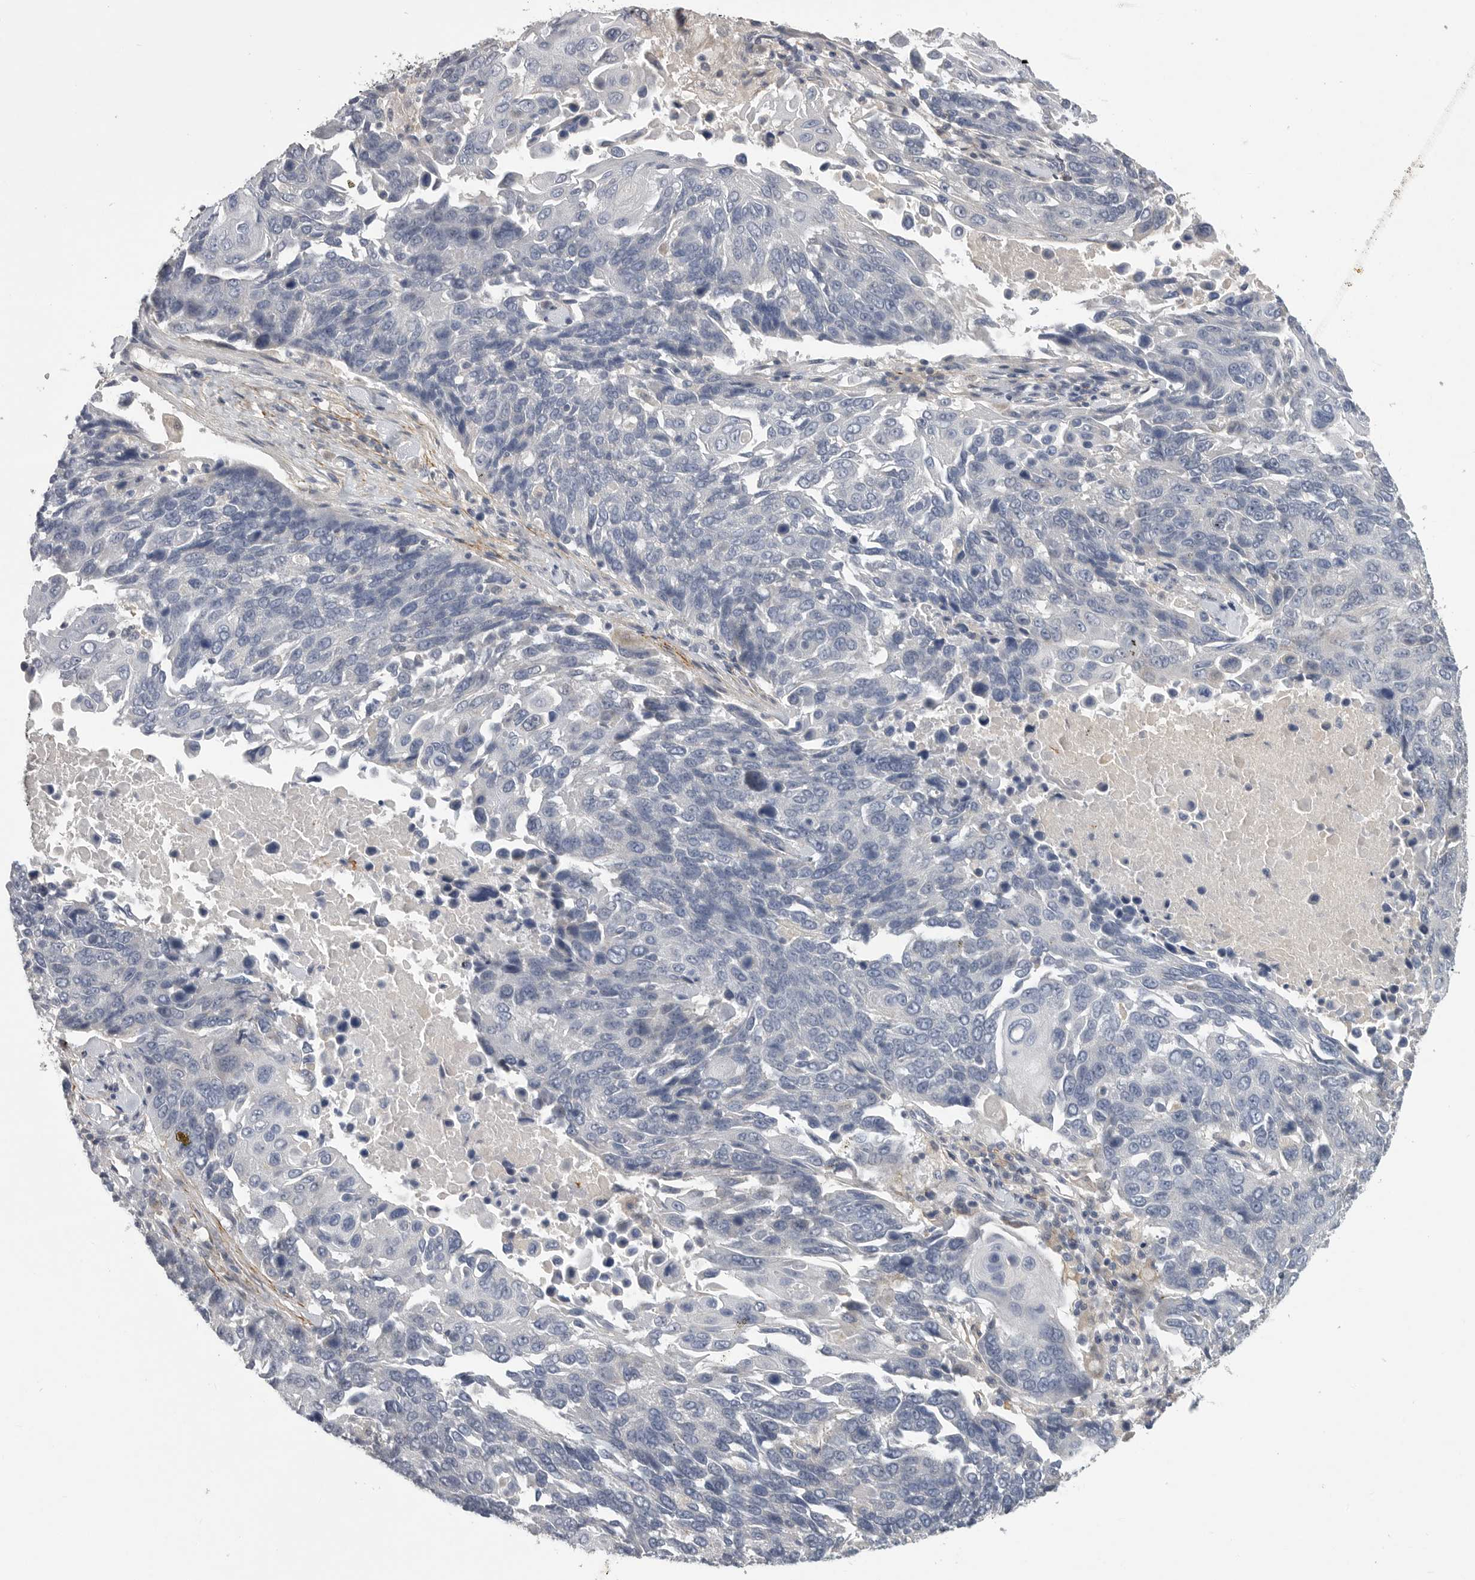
{"staining": {"intensity": "negative", "quantity": "none", "location": "none"}, "tissue": "lung cancer", "cell_type": "Tumor cells", "image_type": "cancer", "snomed": [{"axis": "morphology", "description": "Squamous cell carcinoma, NOS"}, {"axis": "topography", "description": "Lung"}], "caption": "DAB immunohistochemical staining of squamous cell carcinoma (lung) demonstrates no significant positivity in tumor cells. (DAB IHC, high magnification).", "gene": "SDC3", "patient": {"sex": "male", "age": 66}}